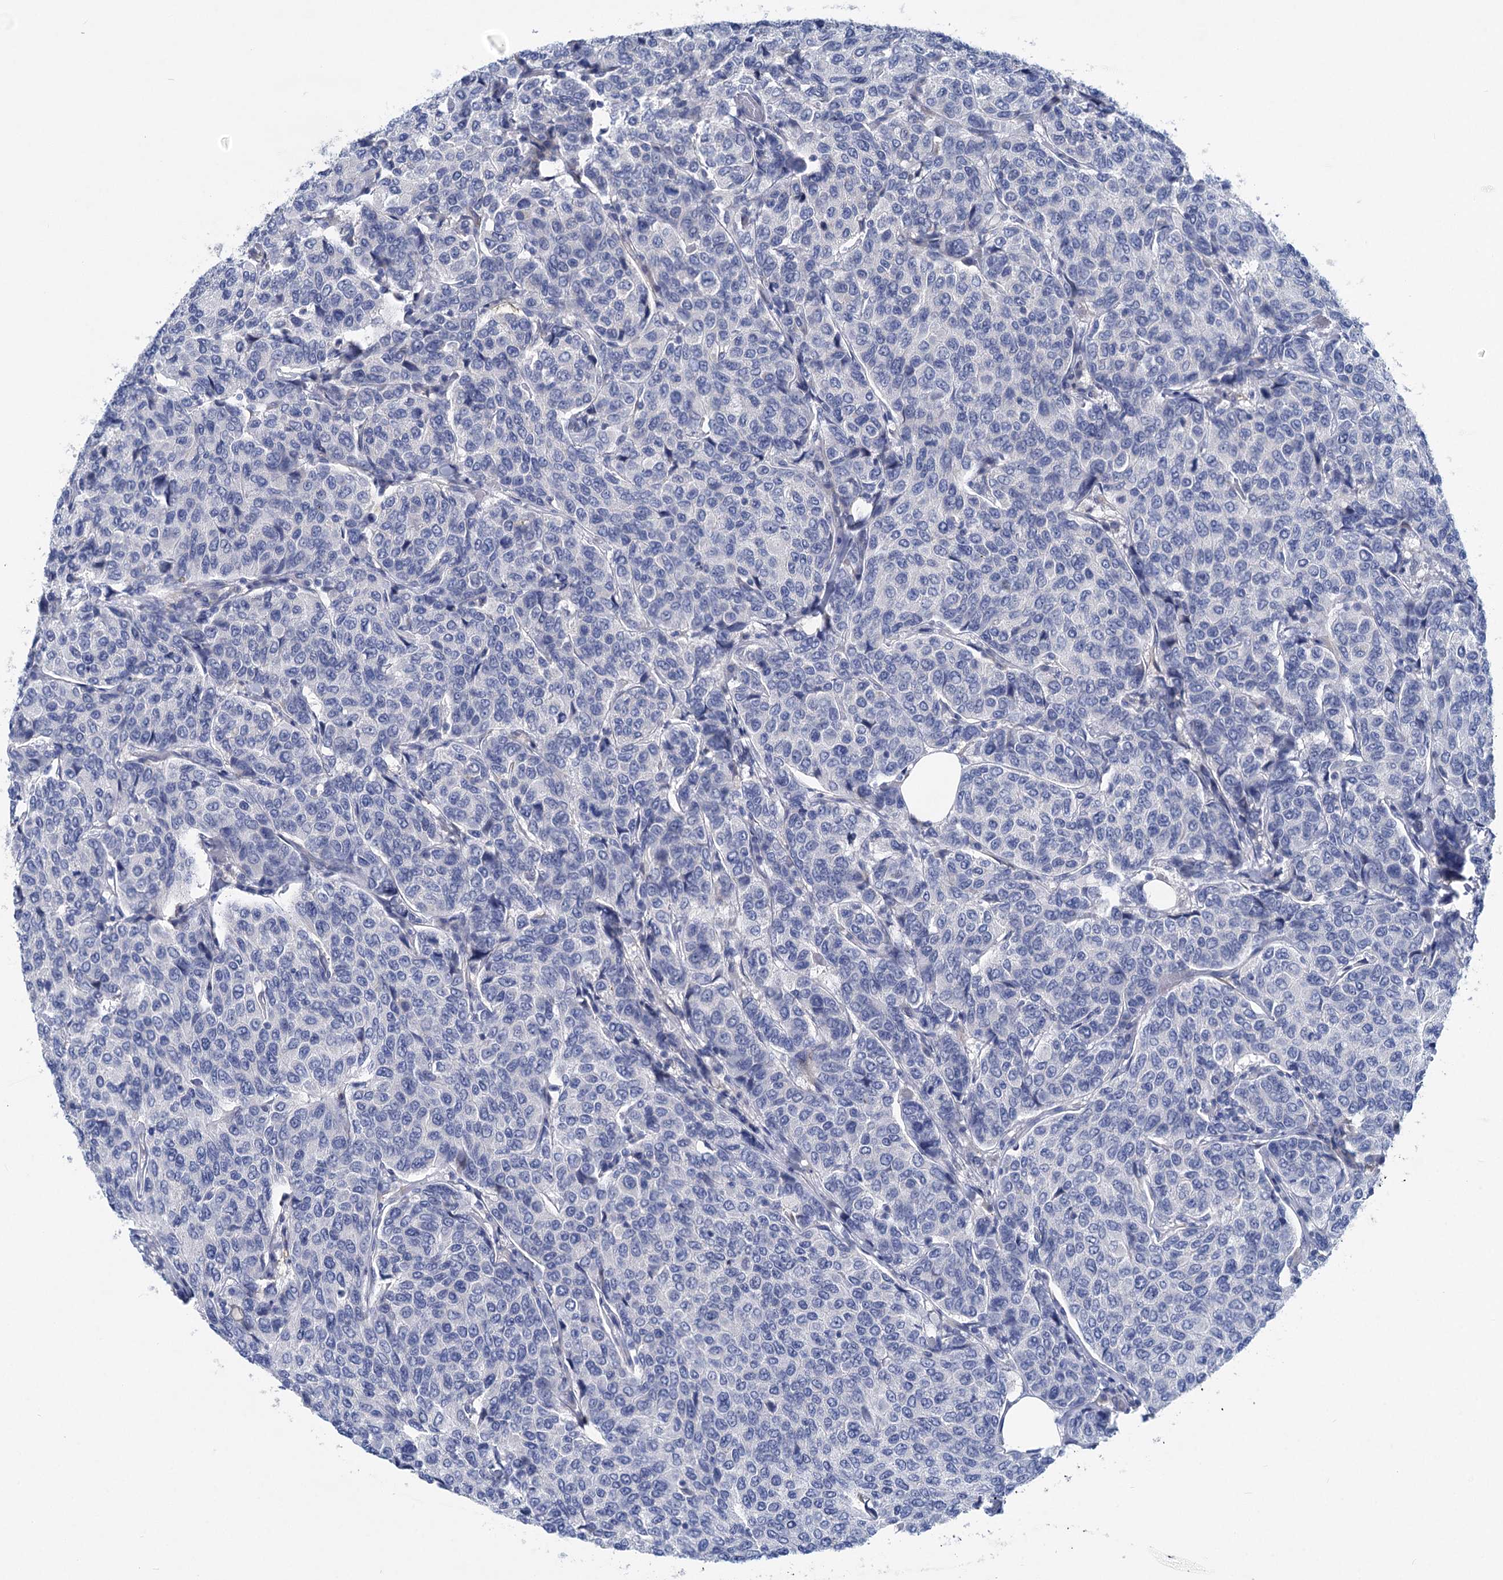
{"staining": {"intensity": "negative", "quantity": "none", "location": "none"}, "tissue": "breast cancer", "cell_type": "Tumor cells", "image_type": "cancer", "snomed": [{"axis": "morphology", "description": "Duct carcinoma"}, {"axis": "topography", "description": "Breast"}], "caption": "Immunohistochemistry photomicrograph of human invasive ductal carcinoma (breast) stained for a protein (brown), which reveals no expression in tumor cells.", "gene": "CHDH", "patient": {"sex": "female", "age": 55}}